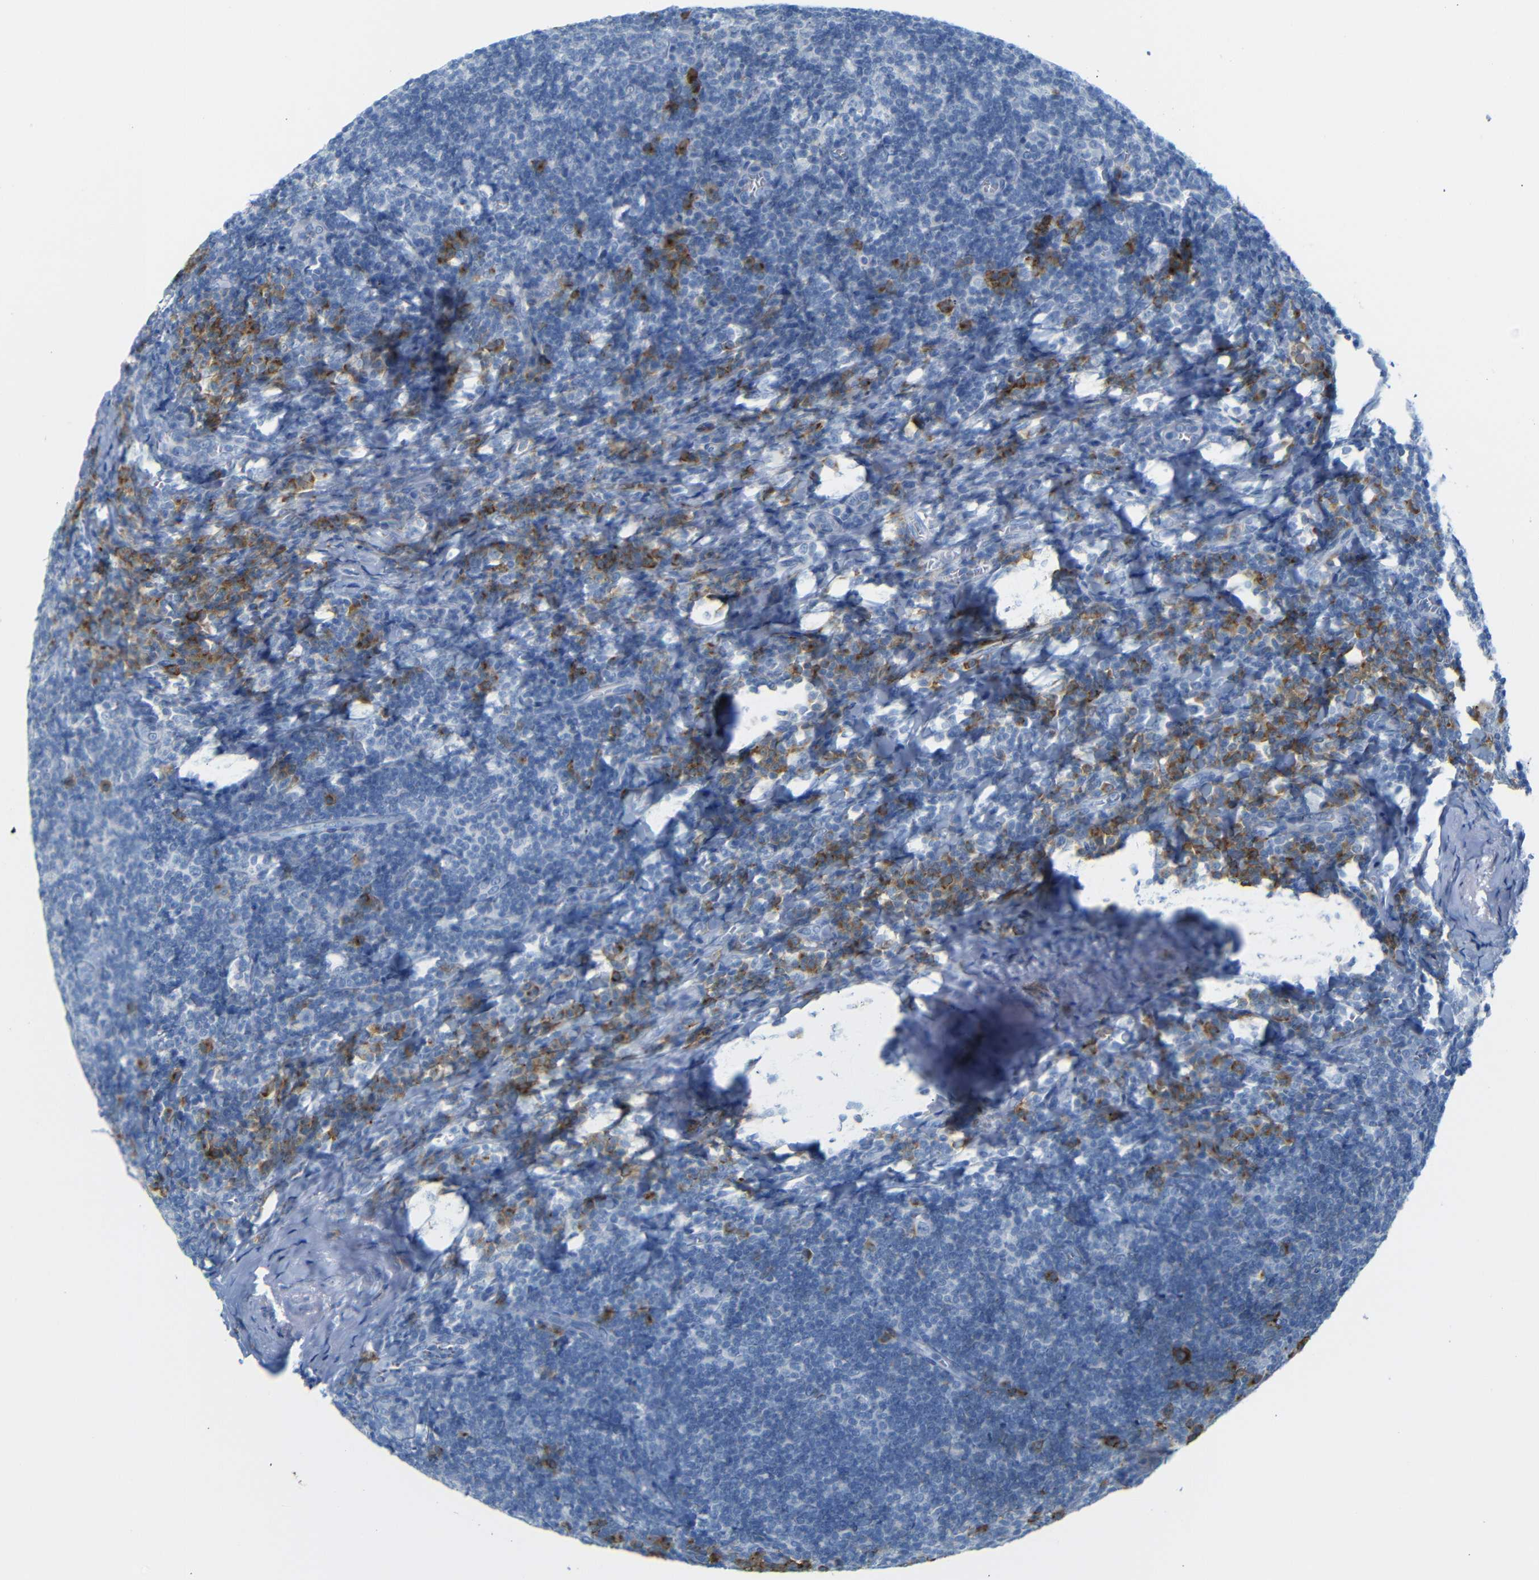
{"staining": {"intensity": "weak", "quantity": "<25%", "location": "cytoplasmic/membranous"}, "tissue": "tonsil", "cell_type": "Germinal center cells", "image_type": "normal", "snomed": [{"axis": "morphology", "description": "Normal tissue, NOS"}, {"axis": "topography", "description": "Tonsil"}], "caption": "Tonsil stained for a protein using immunohistochemistry (IHC) shows no positivity germinal center cells.", "gene": "FCRL1", "patient": {"sex": "male", "age": 37}}